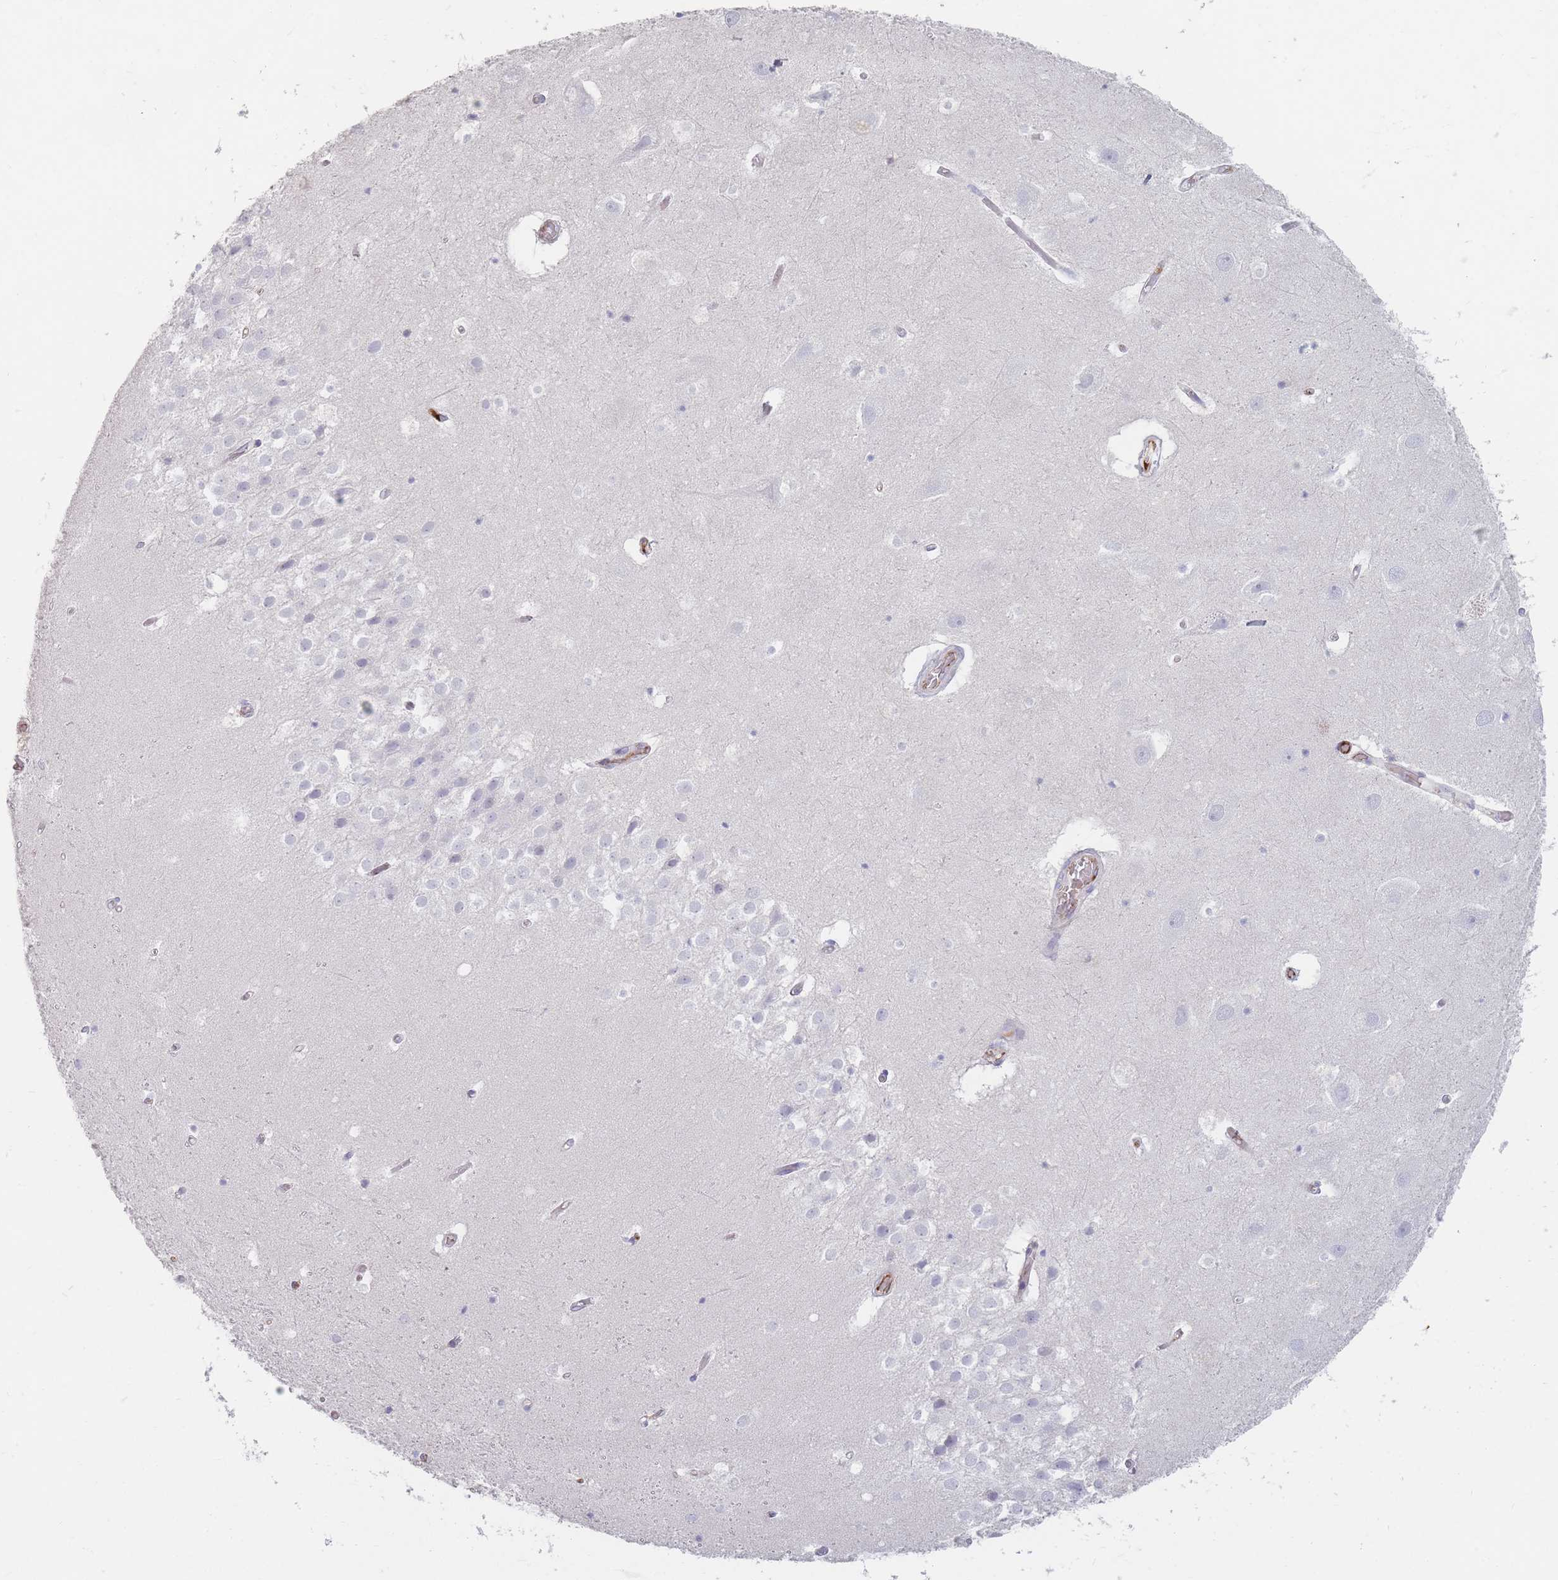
{"staining": {"intensity": "negative", "quantity": "none", "location": "none"}, "tissue": "hippocampus", "cell_type": "Glial cells", "image_type": "normal", "snomed": [{"axis": "morphology", "description": "Normal tissue, NOS"}, {"axis": "topography", "description": "Hippocampus"}], "caption": "This is an immunohistochemistry photomicrograph of normal human hippocampus. There is no positivity in glial cells.", "gene": "PRG4", "patient": {"sex": "female", "age": 52}}